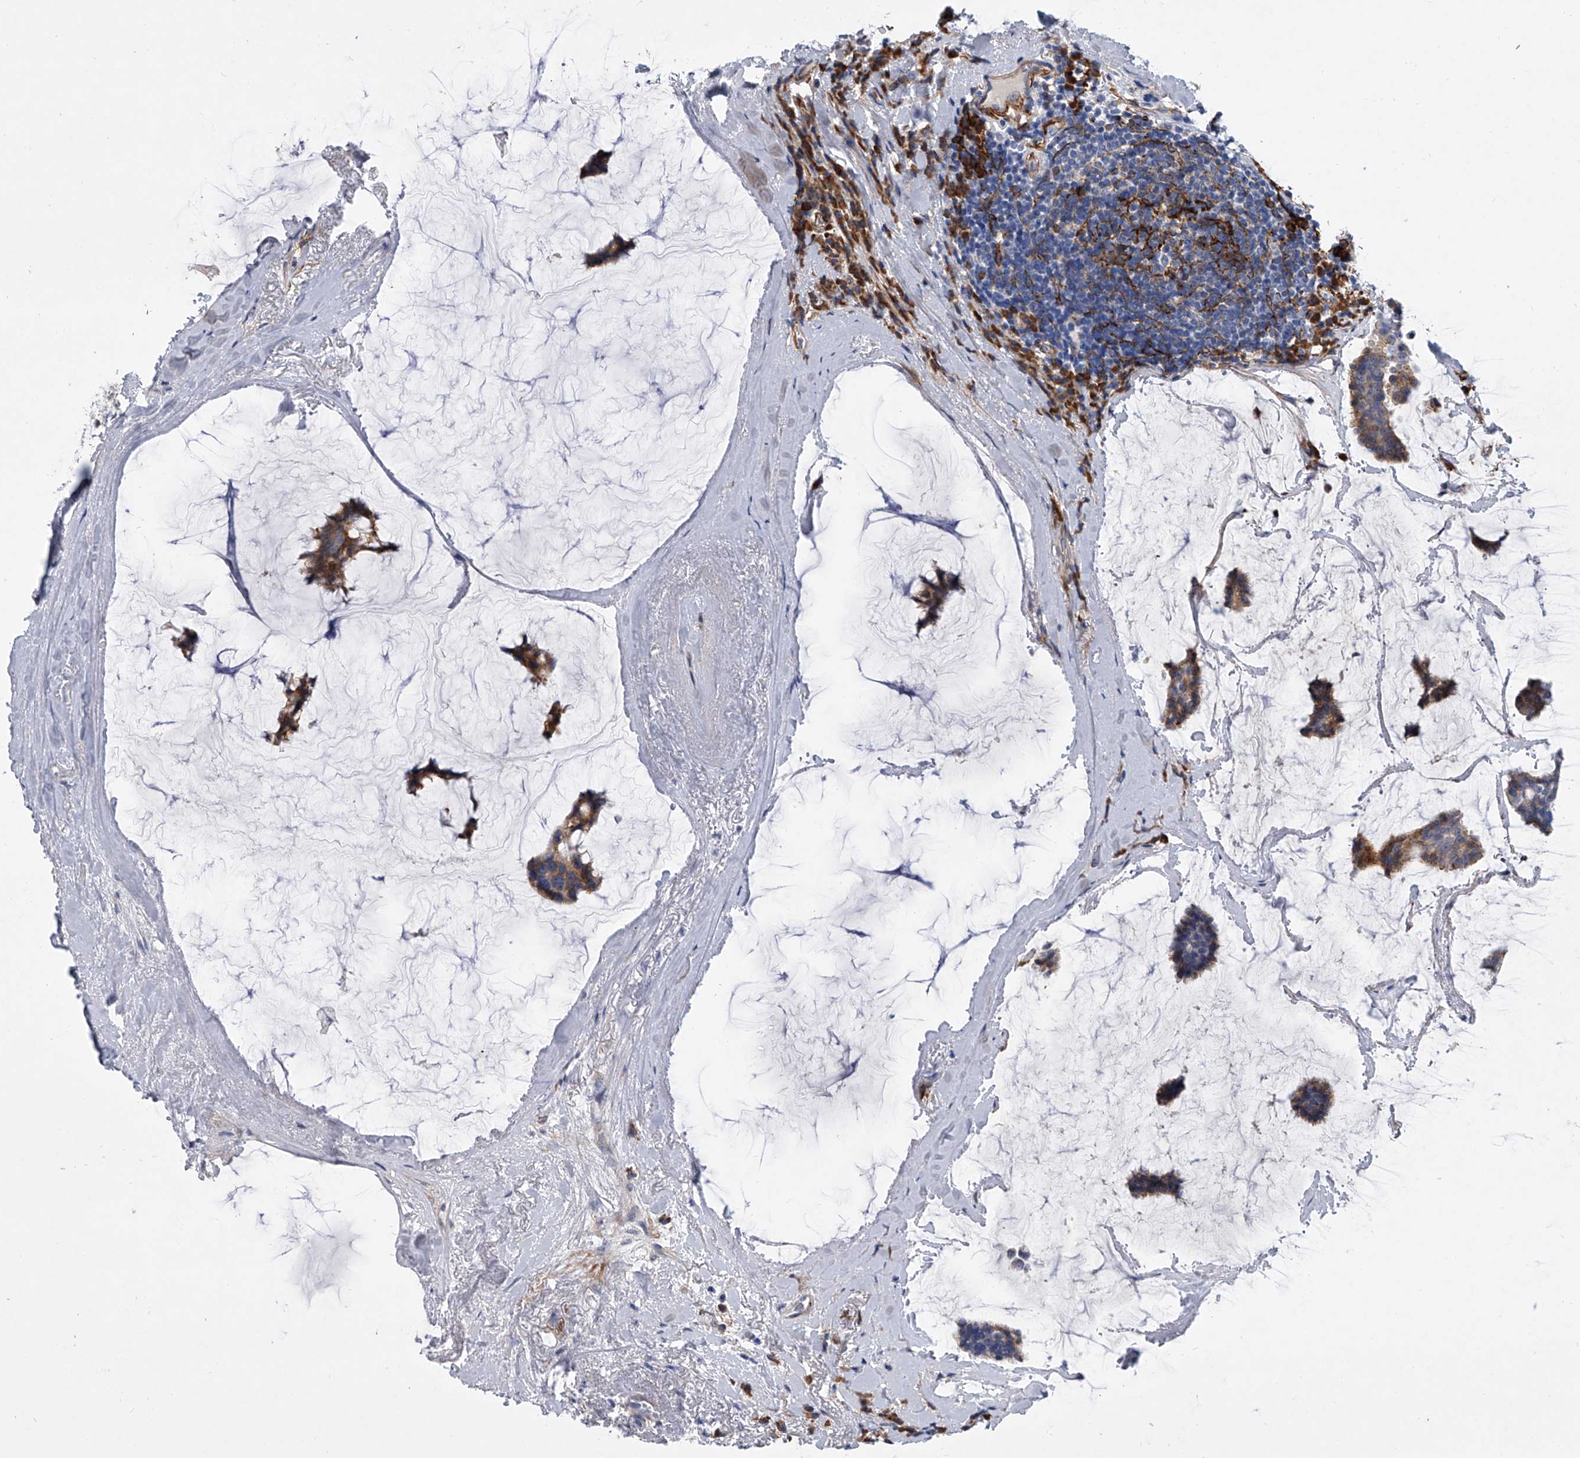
{"staining": {"intensity": "moderate", "quantity": "25%-75%", "location": "cytoplasmic/membranous"}, "tissue": "breast cancer", "cell_type": "Tumor cells", "image_type": "cancer", "snomed": [{"axis": "morphology", "description": "Duct carcinoma"}, {"axis": "topography", "description": "Breast"}], "caption": "Immunohistochemistry (IHC) of breast infiltrating ductal carcinoma demonstrates medium levels of moderate cytoplasmic/membranous staining in approximately 25%-75% of tumor cells.", "gene": "ALG14", "patient": {"sex": "female", "age": 93}}